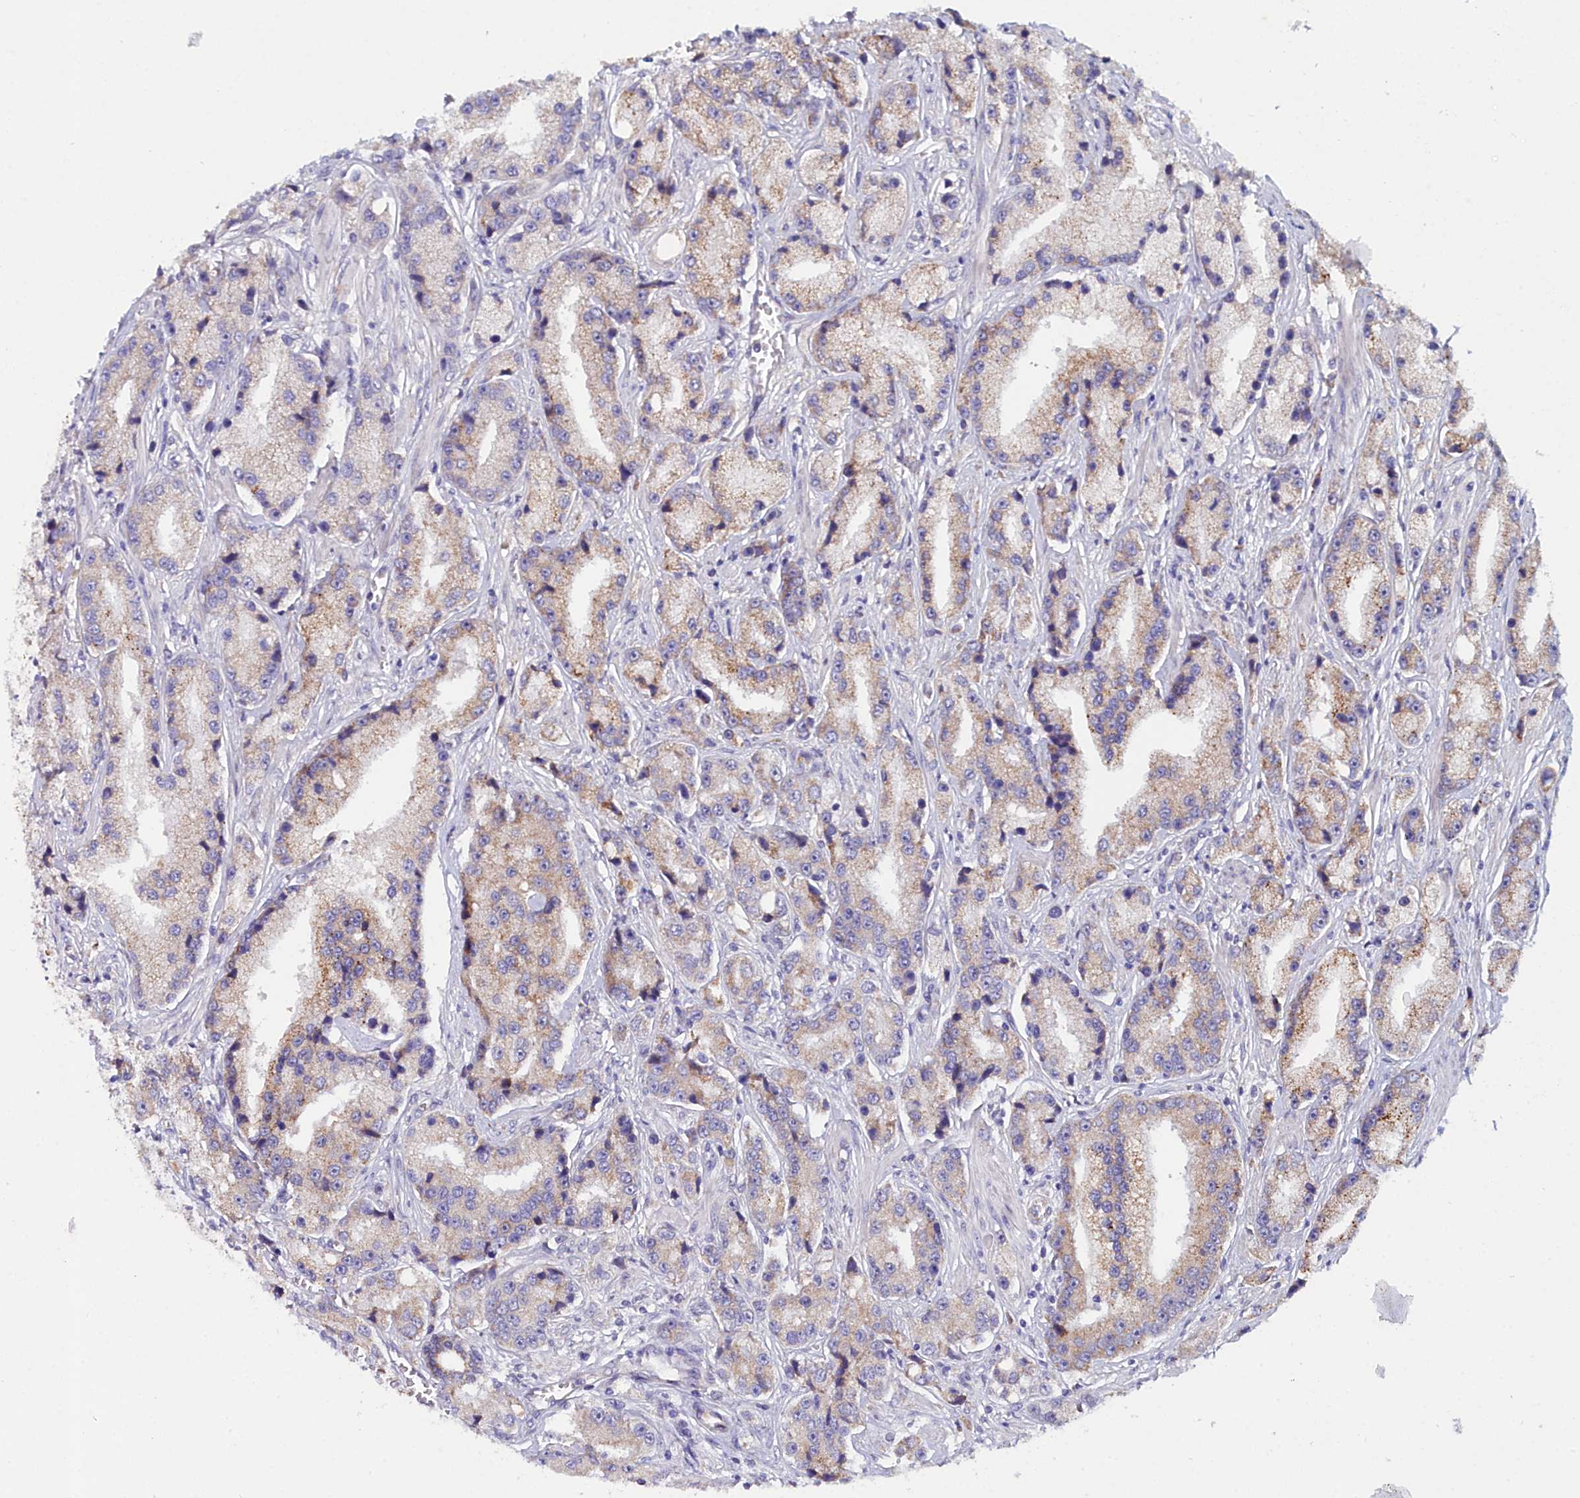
{"staining": {"intensity": "weak", "quantity": "25%-75%", "location": "cytoplasmic/membranous"}, "tissue": "prostate cancer", "cell_type": "Tumor cells", "image_type": "cancer", "snomed": [{"axis": "morphology", "description": "Adenocarcinoma, High grade"}, {"axis": "topography", "description": "Prostate"}], "caption": "Approximately 25%-75% of tumor cells in human prostate cancer demonstrate weak cytoplasmic/membranous protein positivity as visualized by brown immunohistochemical staining.", "gene": "SLC49A3", "patient": {"sex": "male", "age": 74}}